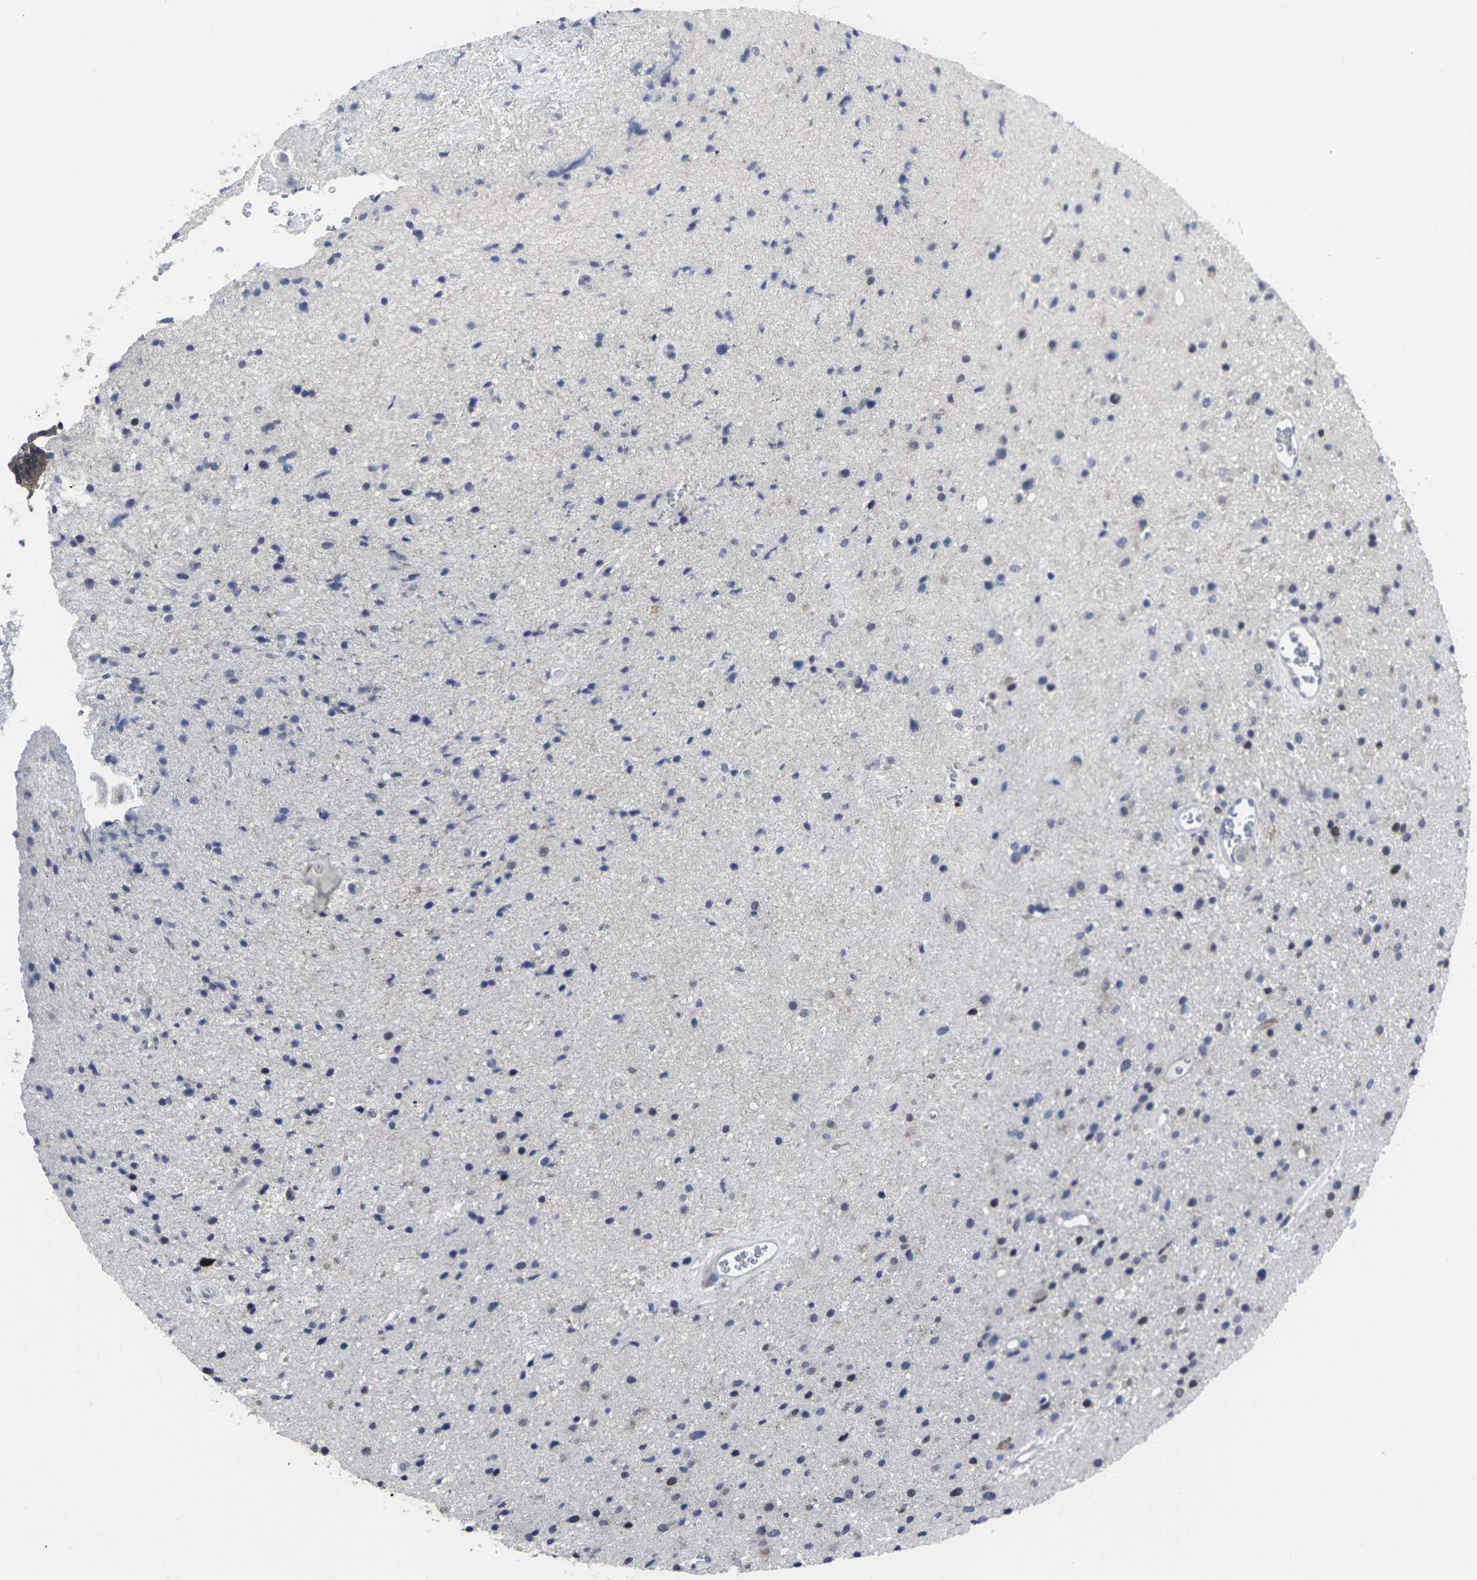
{"staining": {"intensity": "moderate", "quantity": "<25%", "location": "cytoplasmic/membranous"}, "tissue": "glioma", "cell_type": "Tumor cells", "image_type": "cancer", "snomed": [{"axis": "morphology", "description": "Glioma, malignant, High grade"}, {"axis": "topography", "description": "Brain"}], "caption": "Human glioma stained for a protein (brown) reveals moderate cytoplasmic/membranous positive staining in approximately <25% of tumor cells.", "gene": "HPRT1", "patient": {"sex": "male", "age": 33}}